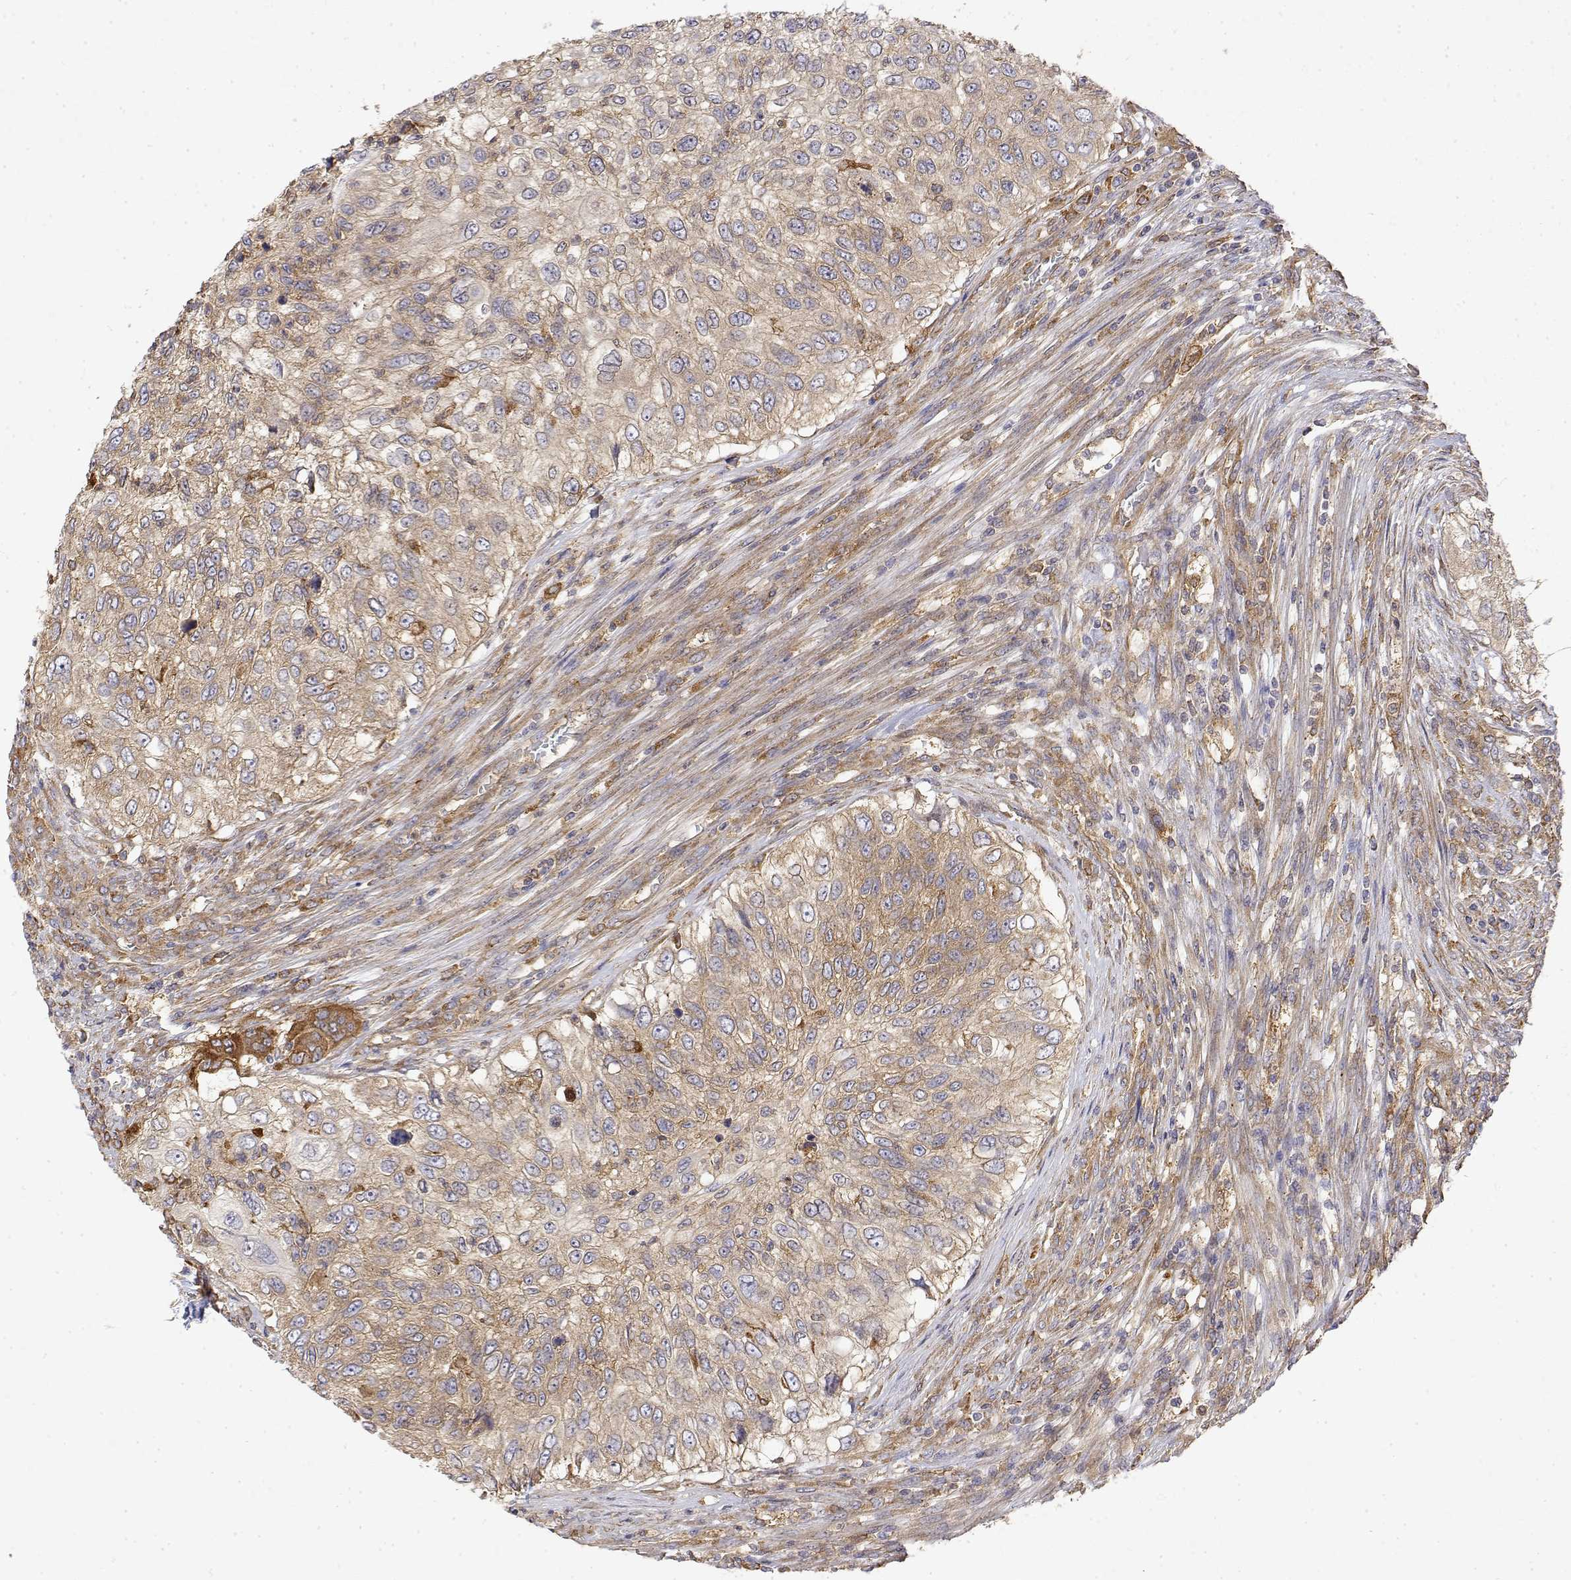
{"staining": {"intensity": "weak", "quantity": ">75%", "location": "cytoplasmic/membranous"}, "tissue": "urothelial cancer", "cell_type": "Tumor cells", "image_type": "cancer", "snomed": [{"axis": "morphology", "description": "Urothelial carcinoma, High grade"}, {"axis": "topography", "description": "Urinary bladder"}], "caption": "Protein analysis of high-grade urothelial carcinoma tissue displays weak cytoplasmic/membranous positivity in approximately >75% of tumor cells.", "gene": "PACSIN2", "patient": {"sex": "female", "age": 60}}